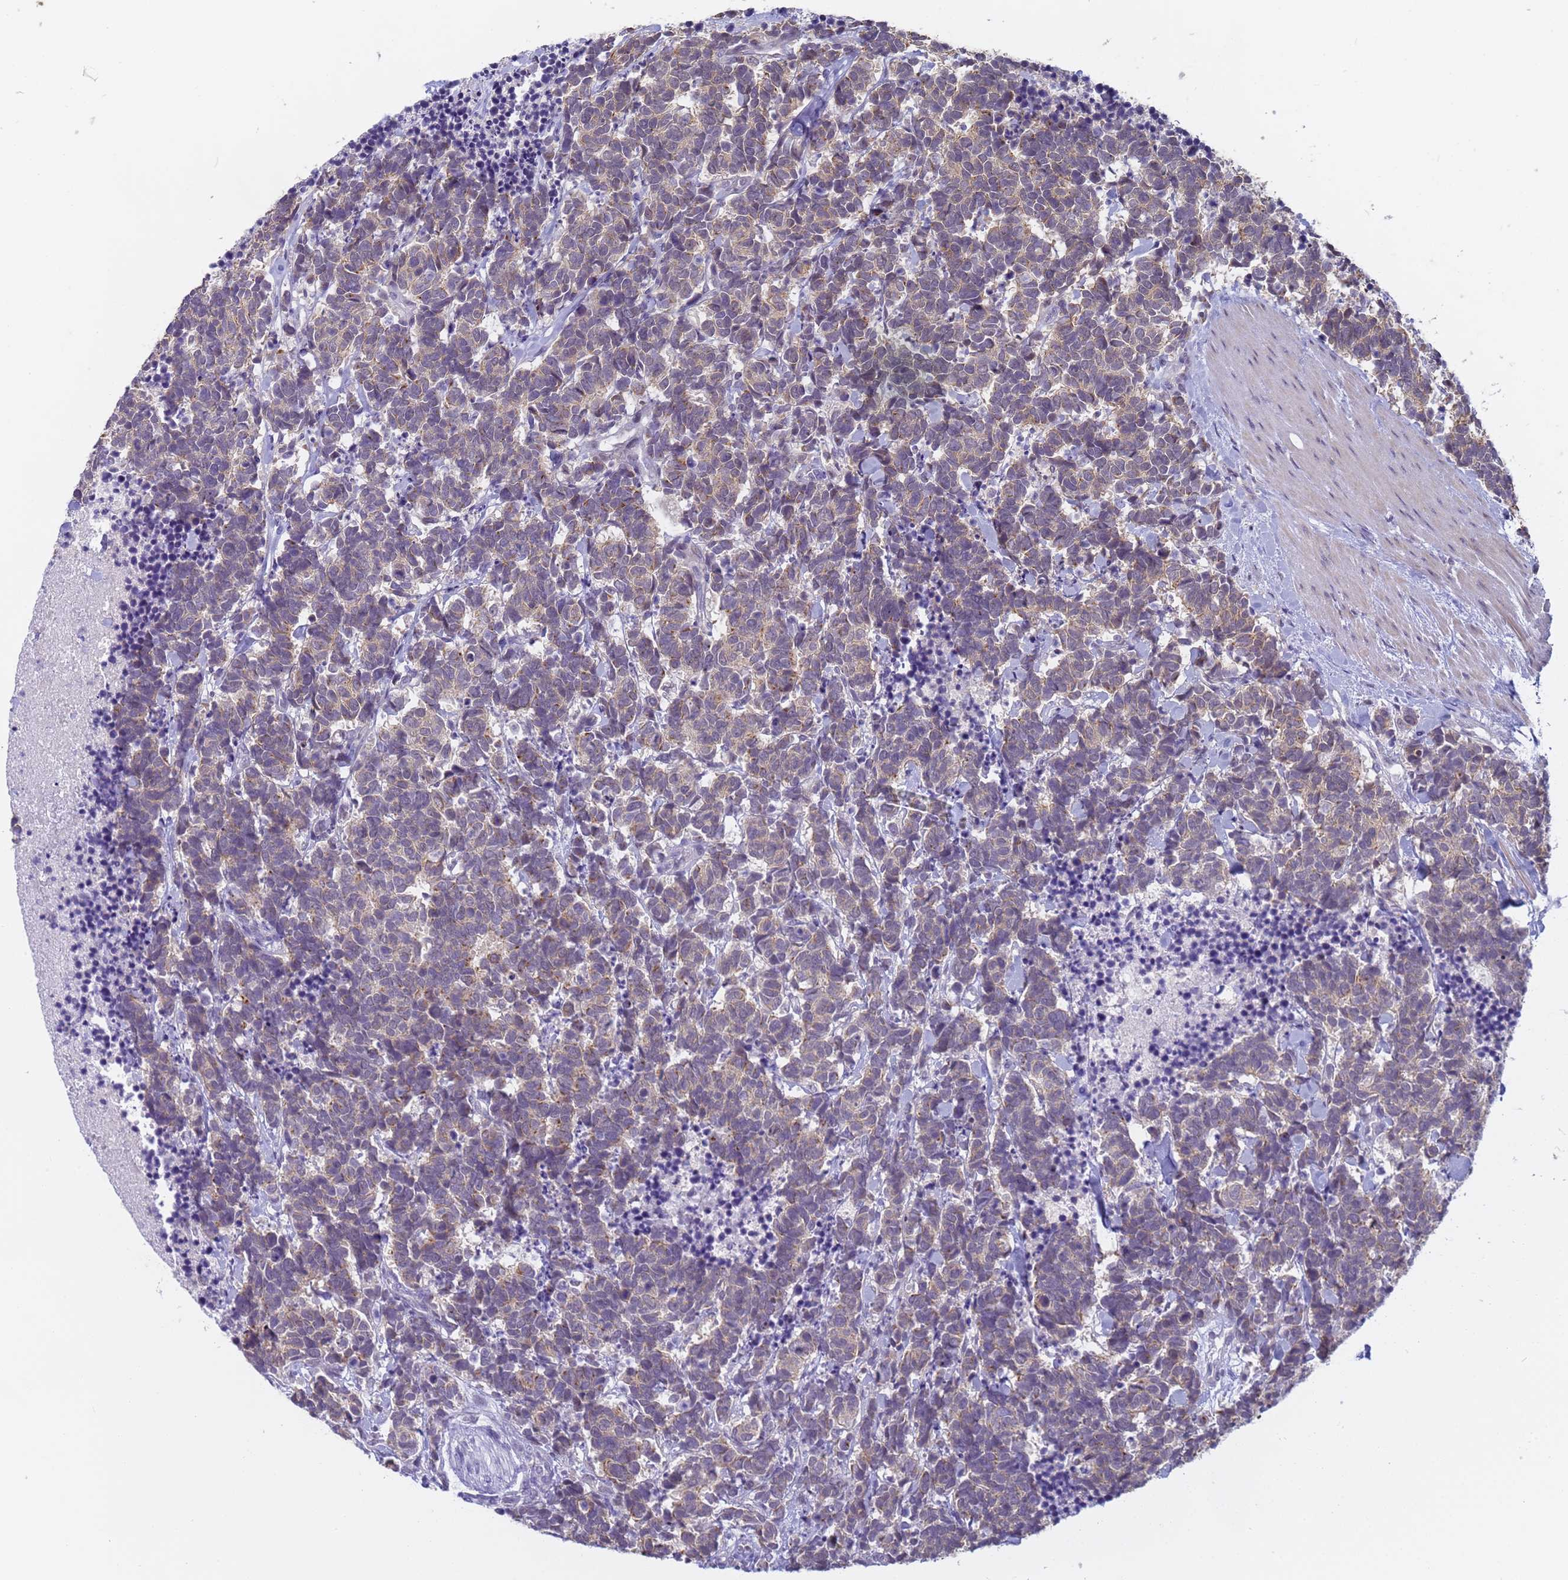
{"staining": {"intensity": "weak", "quantity": "25%-75%", "location": "cytoplasmic/membranous"}, "tissue": "carcinoid", "cell_type": "Tumor cells", "image_type": "cancer", "snomed": [{"axis": "morphology", "description": "Carcinoma, NOS"}, {"axis": "morphology", "description": "Carcinoid, malignant, NOS"}, {"axis": "topography", "description": "Prostate"}], "caption": "Protein staining of carcinoid tissue shows weak cytoplasmic/membranous staining in approximately 25%-75% of tumor cells.", "gene": "VWA3A", "patient": {"sex": "male", "age": 57}}